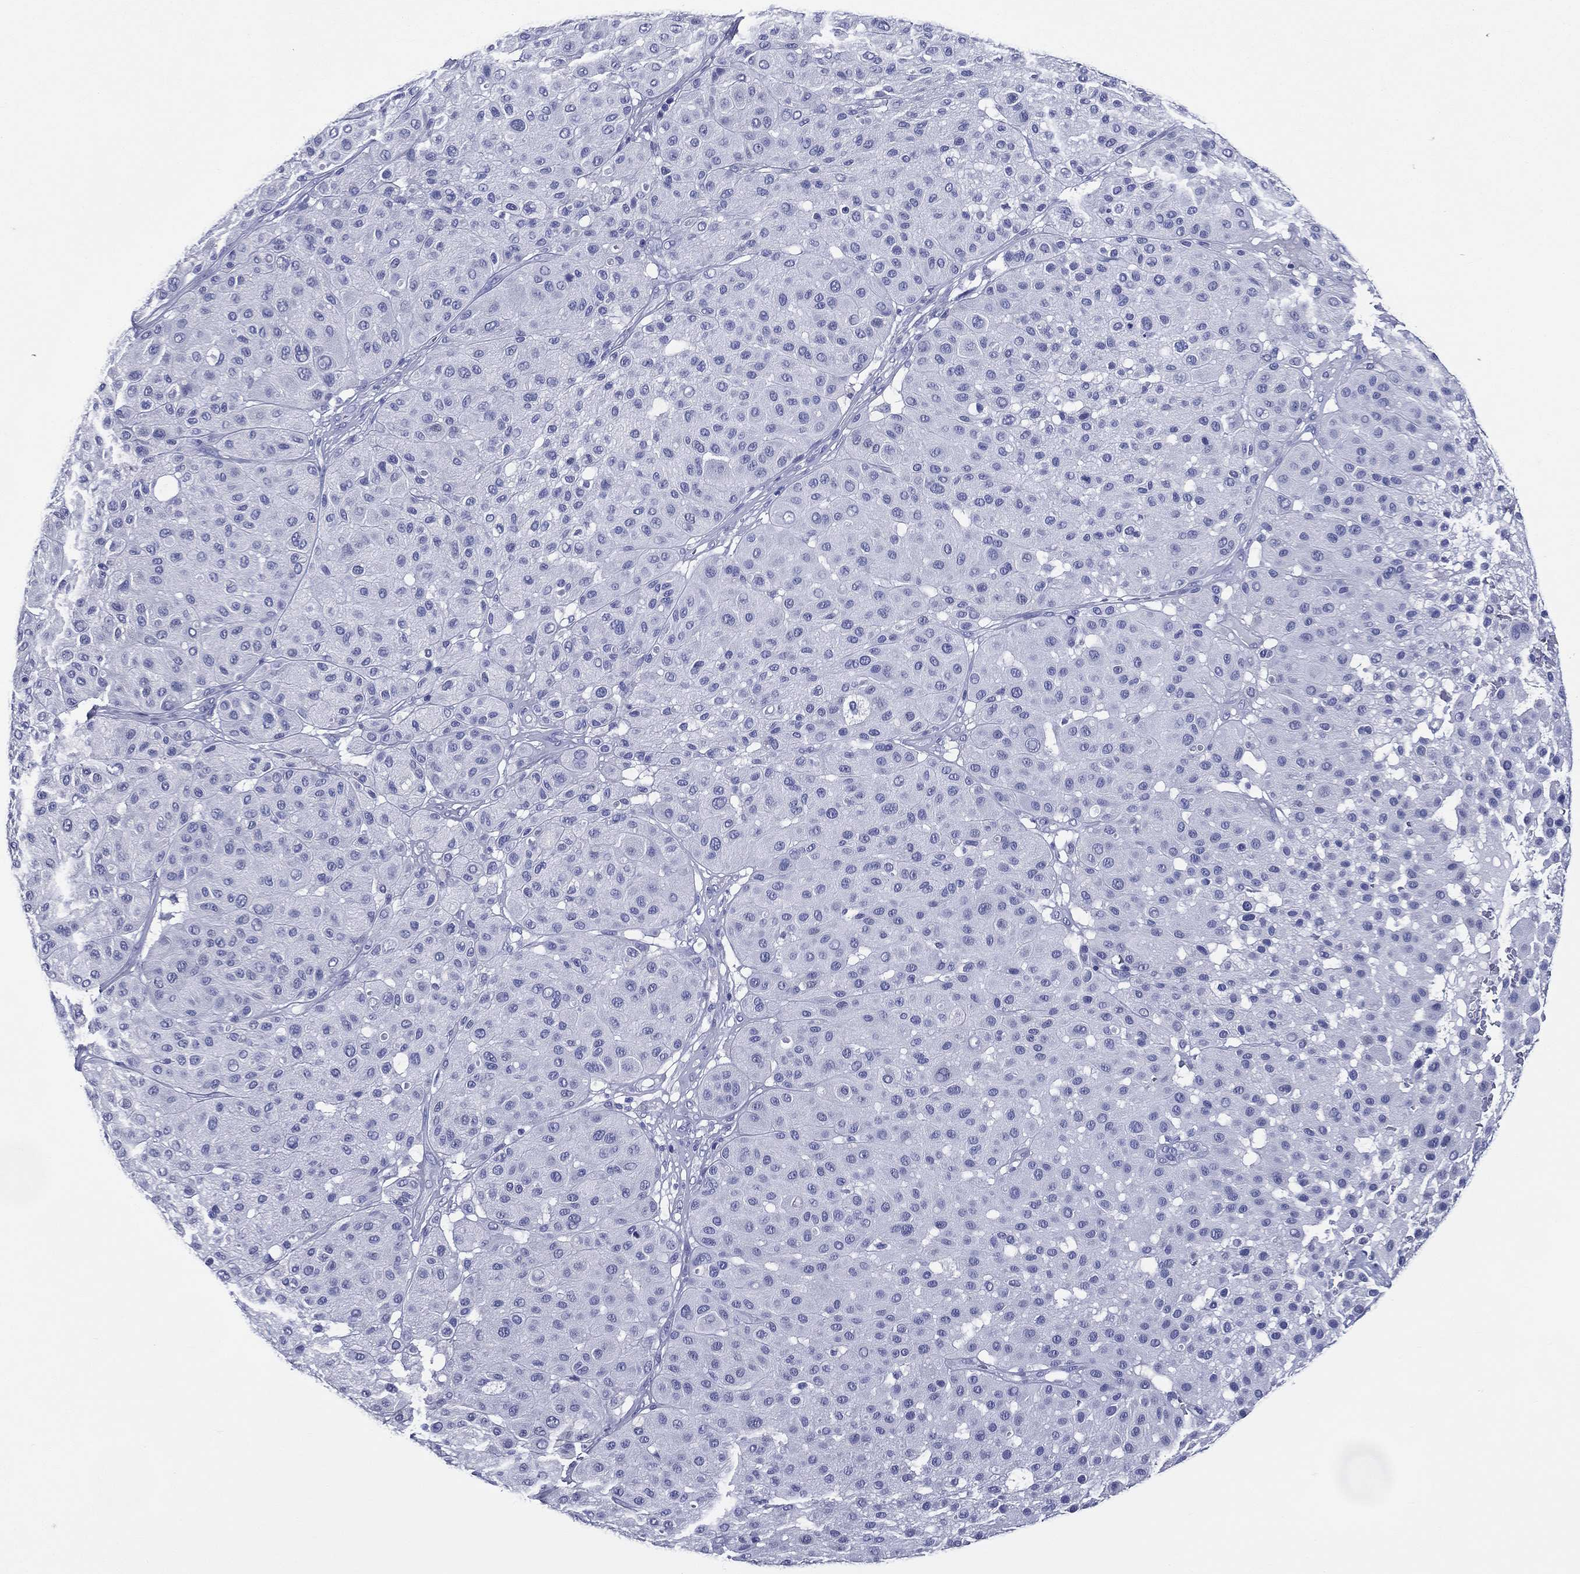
{"staining": {"intensity": "negative", "quantity": "none", "location": "none"}, "tissue": "melanoma", "cell_type": "Tumor cells", "image_type": "cancer", "snomed": [{"axis": "morphology", "description": "Malignant melanoma, Metastatic site"}, {"axis": "topography", "description": "Smooth muscle"}], "caption": "This is an immunohistochemistry (IHC) image of human malignant melanoma (metastatic site). There is no expression in tumor cells.", "gene": "ACE2", "patient": {"sex": "male", "age": 41}}